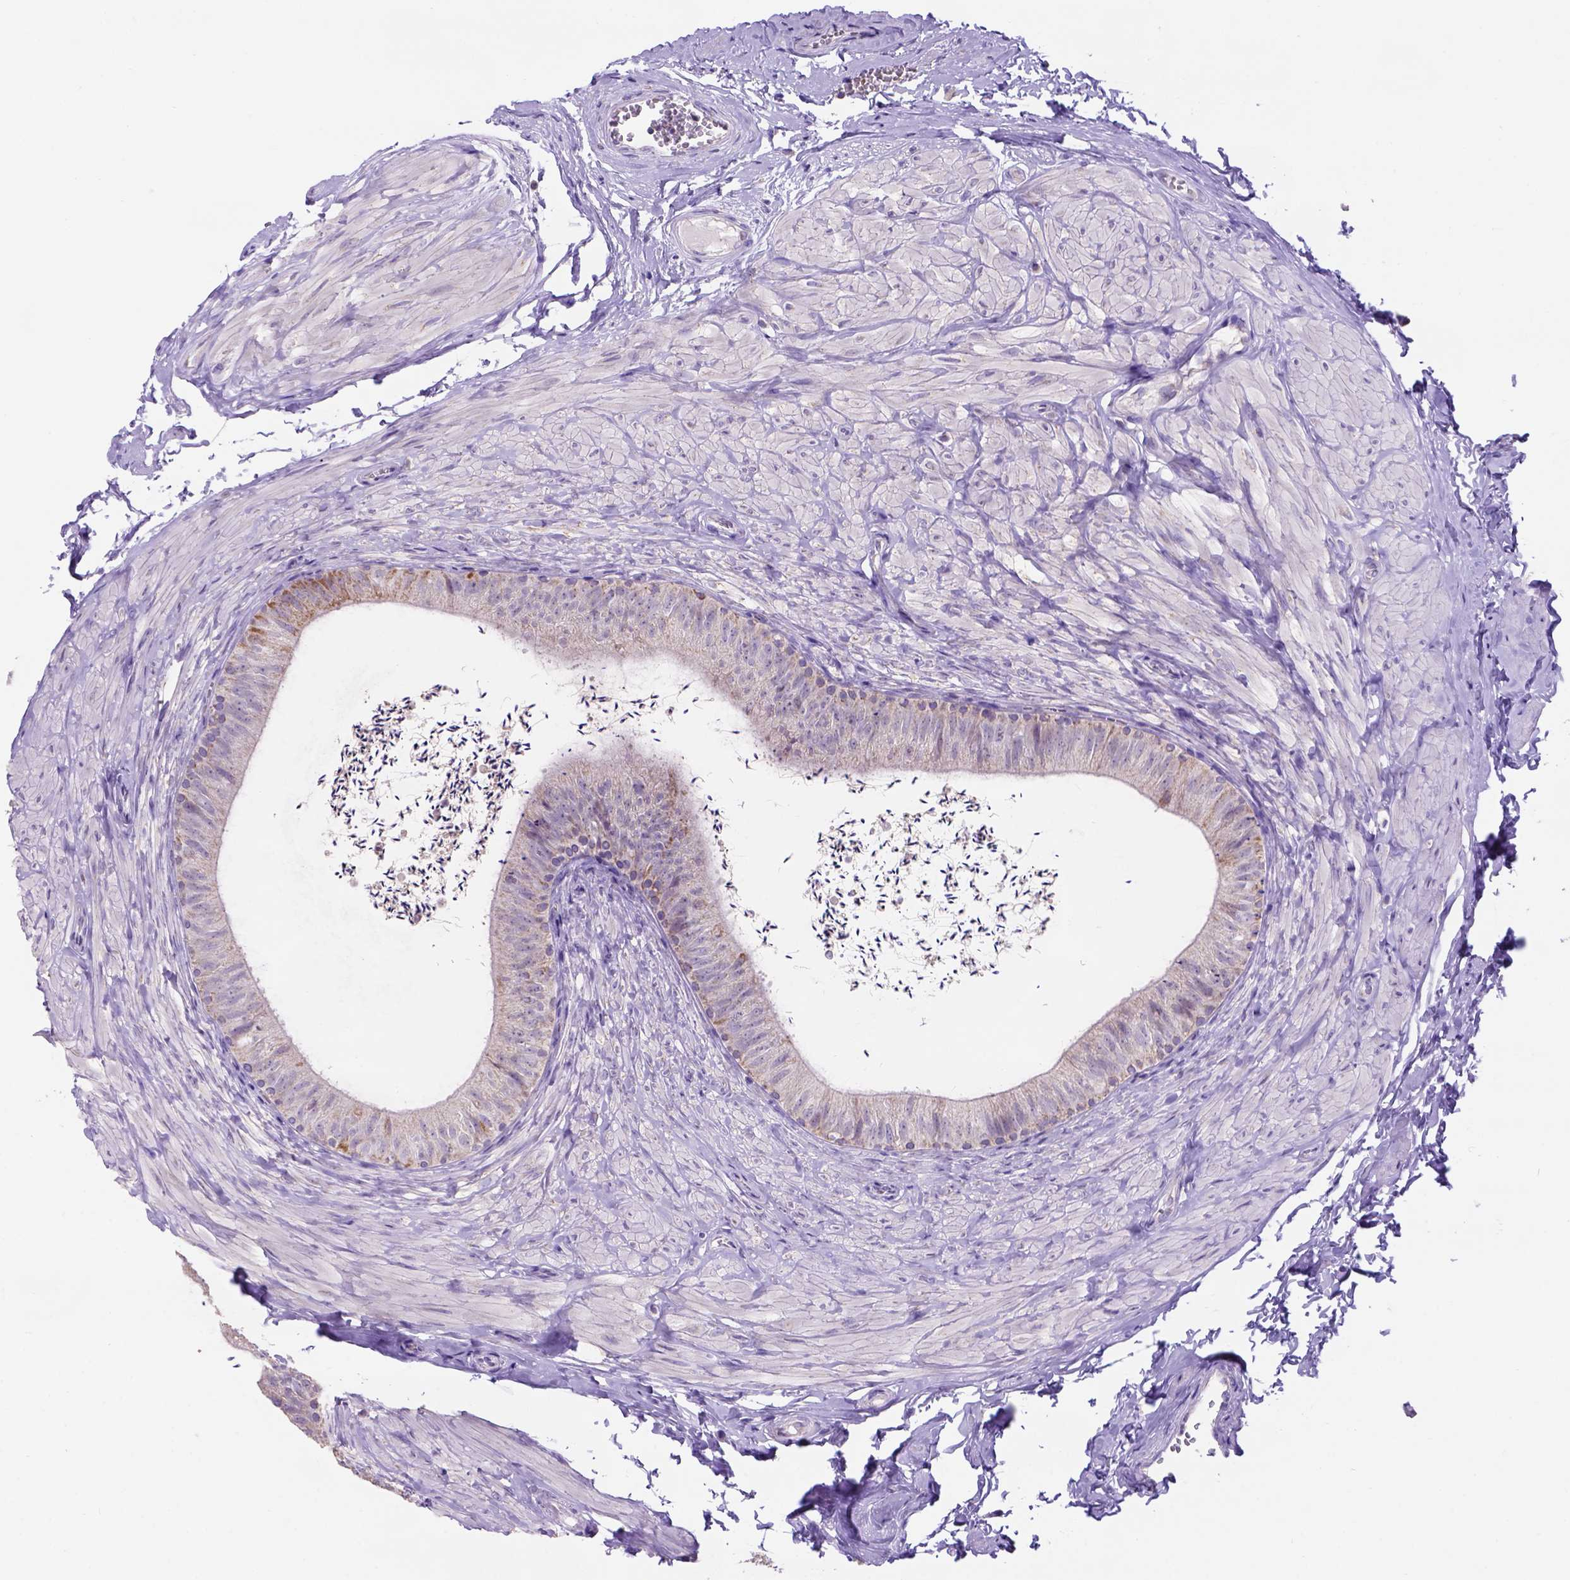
{"staining": {"intensity": "moderate", "quantity": "<25%", "location": "cytoplasmic/membranous"}, "tissue": "epididymis", "cell_type": "Glandular cells", "image_type": "normal", "snomed": [{"axis": "morphology", "description": "Normal tissue, NOS"}, {"axis": "topography", "description": "Epididymis, spermatic cord, NOS"}, {"axis": "topography", "description": "Epididymis"}, {"axis": "topography", "description": "Peripheral nerve tissue"}], "caption": "Benign epididymis reveals moderate cytoplasmic/membranous expression in about <25% of glandular cells The staining was performed using DAB, with brown indicating positive protein expression. Nuclei are stained blue with hematoxylin..", "gene": "L2HGDH", "patient": {"sex": "male", "age": 29}}